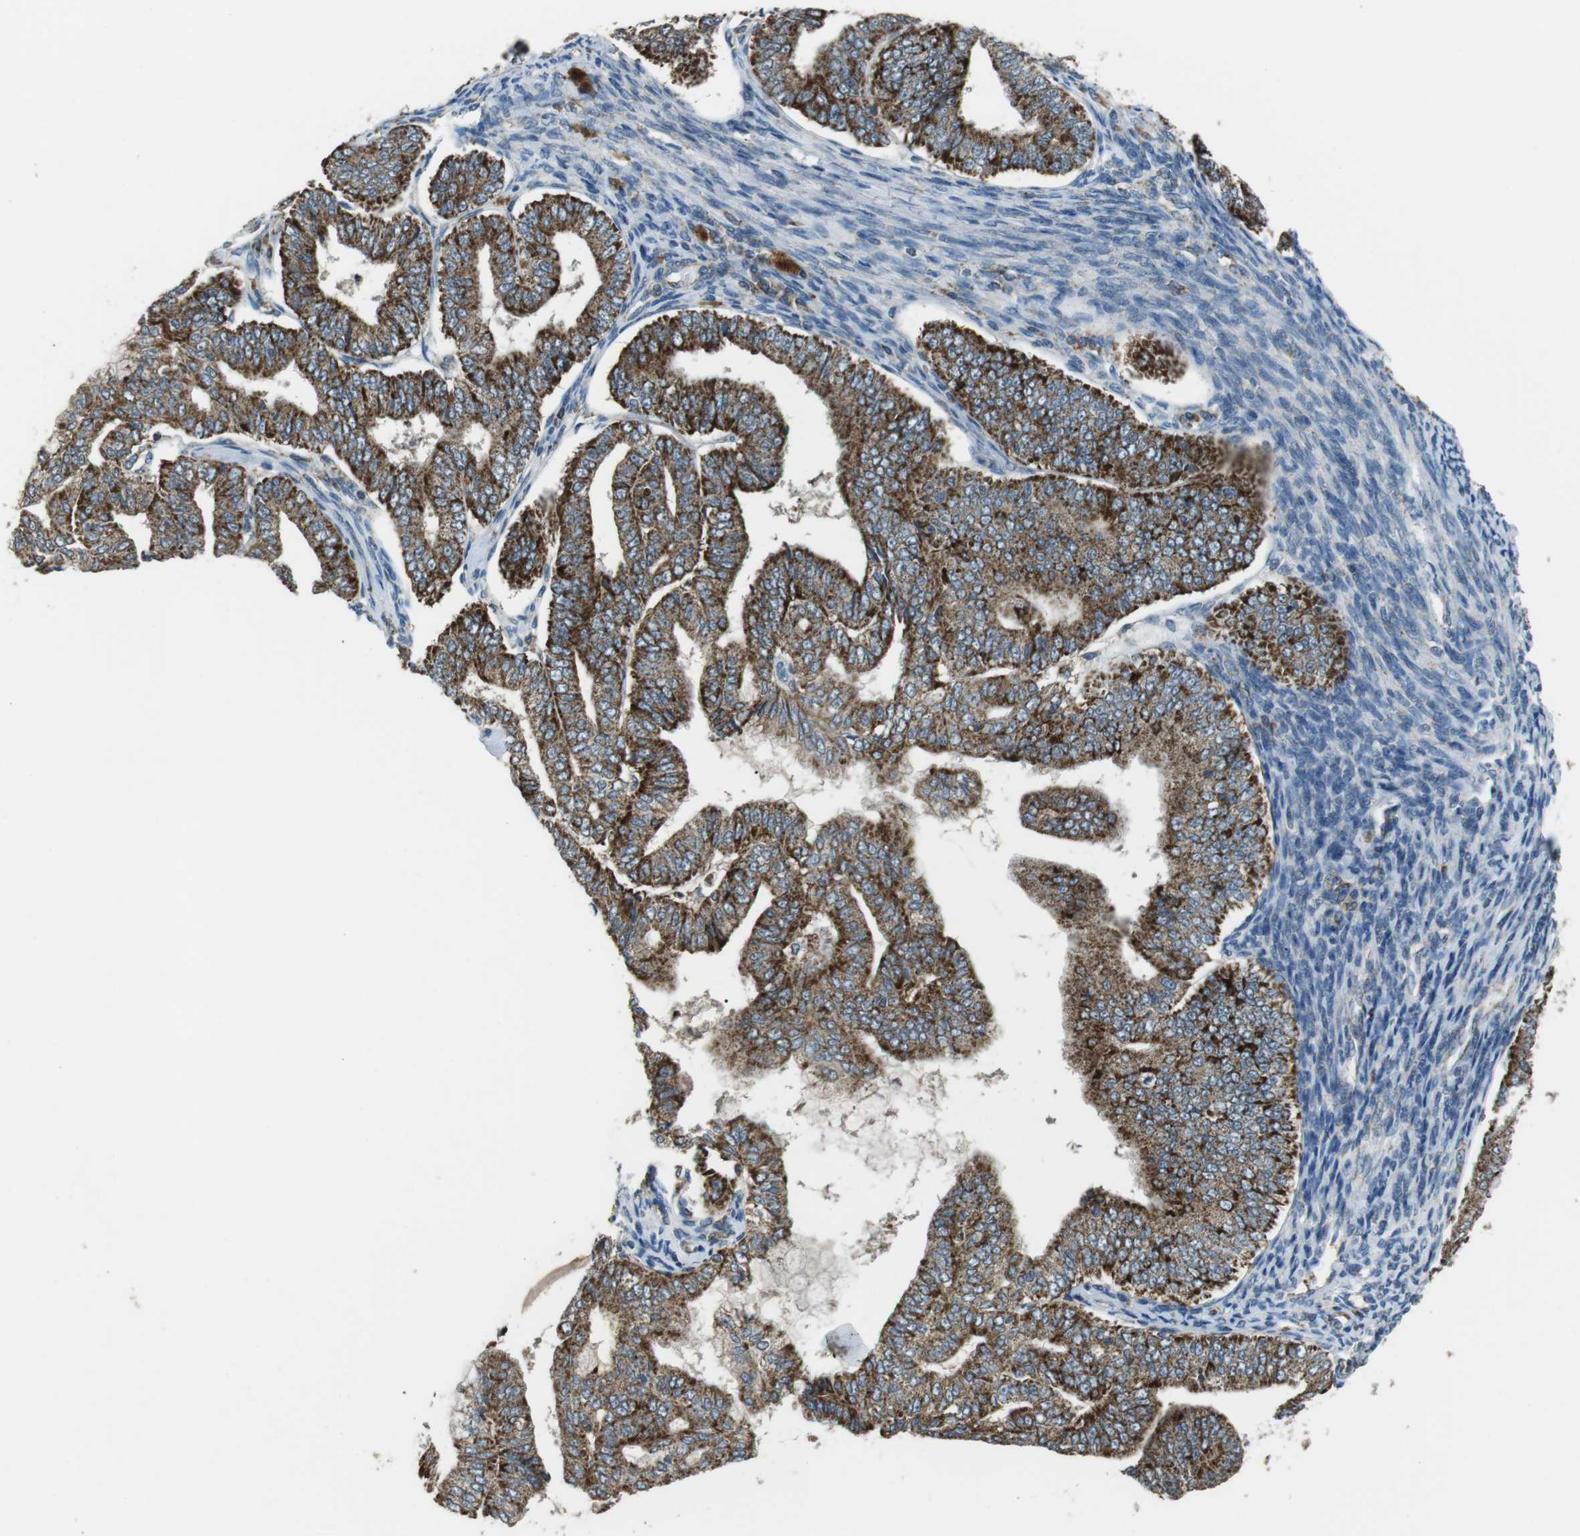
{"staining": {"intensity": "strong", "quantity": ">75%", "location": "cytoplasmic/membranous"}, "tissue": "endometrial cancer", "cell_type": "Tumor cells", "image_type": "cancer", "snomed": [{"axis": "morphology", "description": "Adenocarcinoma, NOS"}, {"axis": "topography", "description": "Endometrium"}], "caption": "The immunohistochemical stain labels strong cytoplasmic/membranous expression in tumor cells of endometrial cancer tissue.", "gene": "BACE1", "patient": {"sex": "female", "age": 63}}